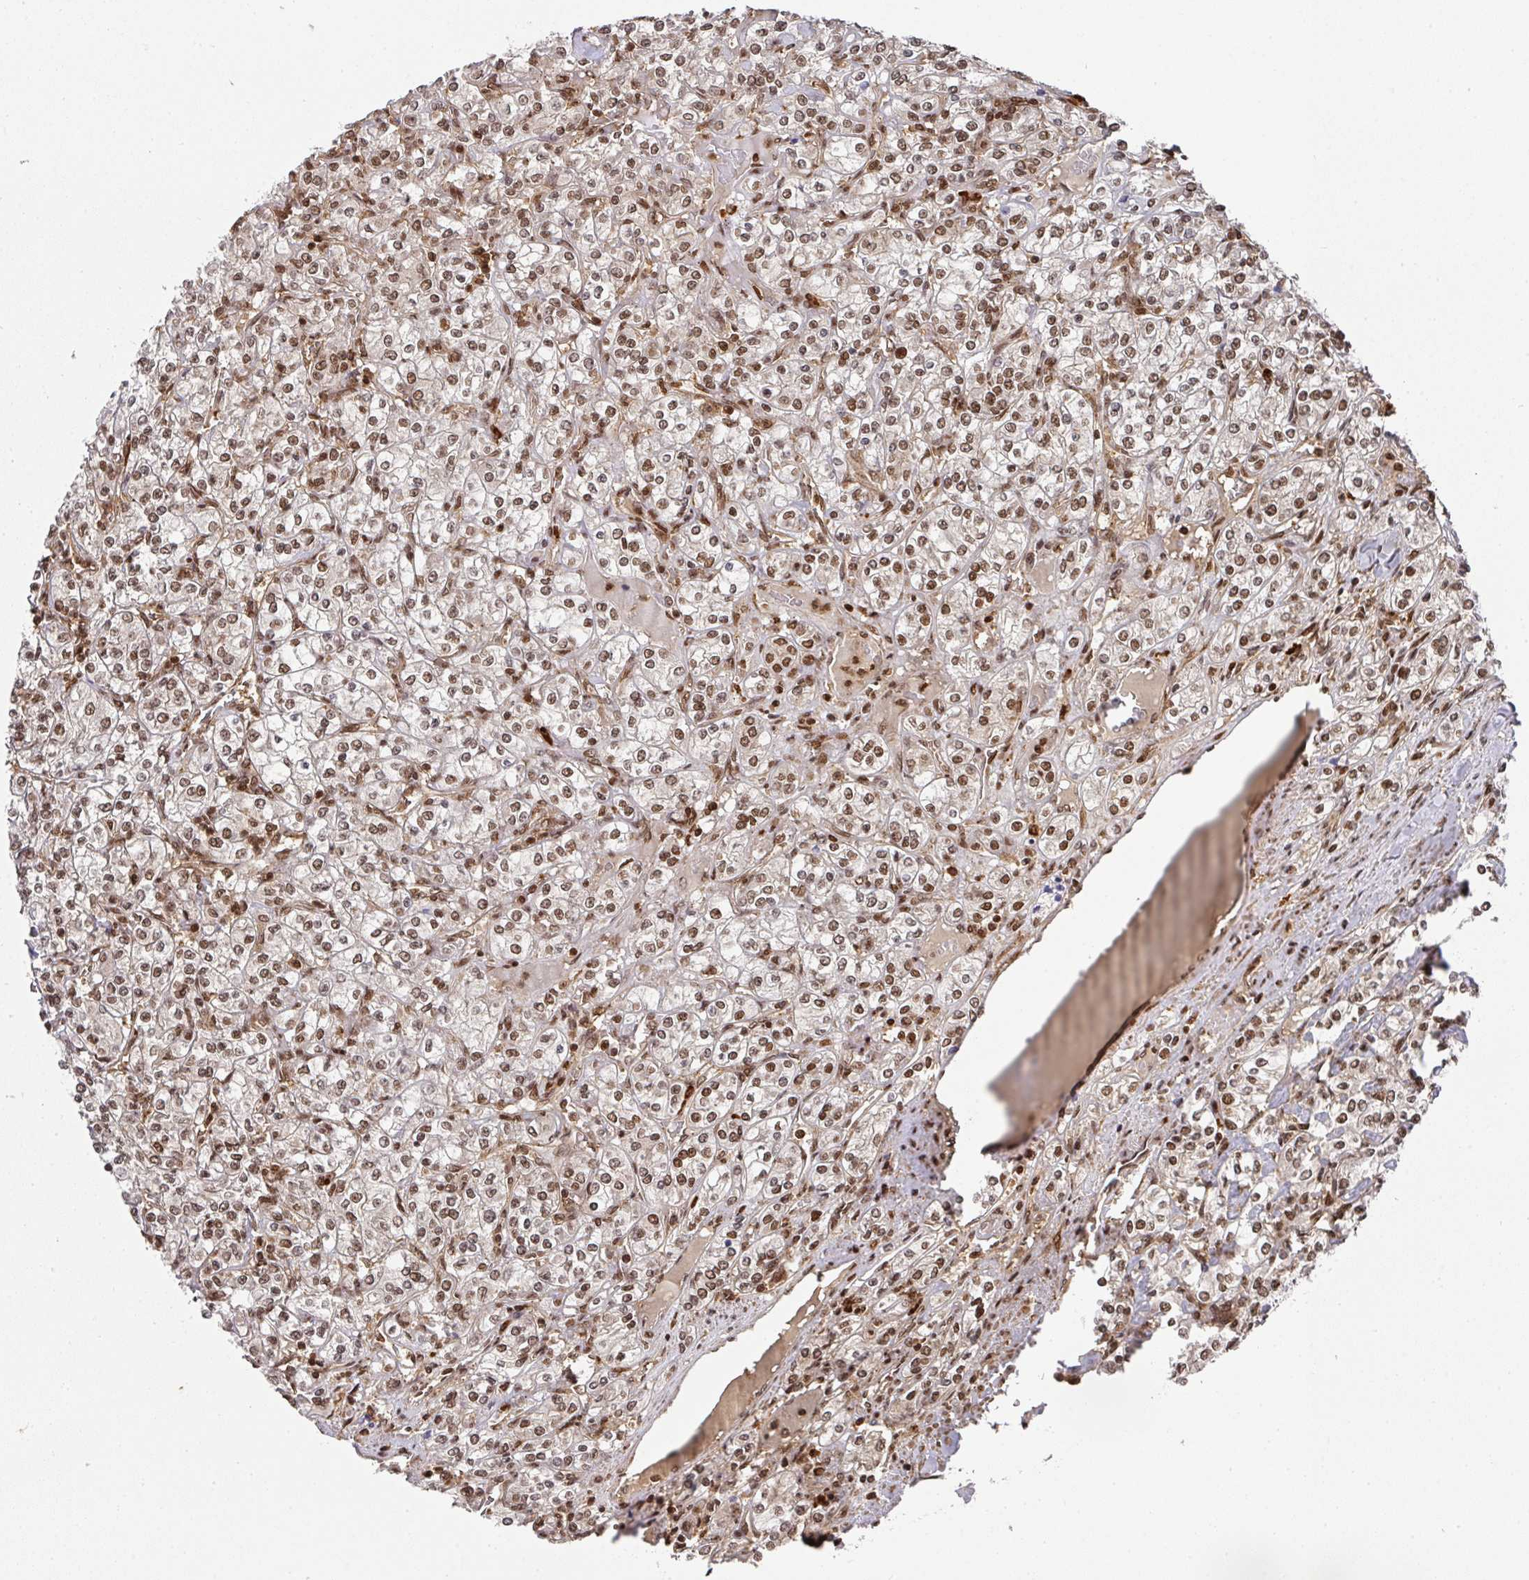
{"staining": {"intensity": "strong", "quantity": ">75%", "location": "nuclear"}, "tissue": "renal cancer", "cell_type": "Tumor cells", "image_type": "cancer", "snomed": [{"axis": "morphology", "description": "Adenocarcinoma, NOS"}, {"axis": "topography", "description": "Kidney"}], "caption": "Immunohistochemistry micrograph of renal adenocarcinoma stained for a protein (brown), which shows high levels of strong nuclear staining in approximately >75% of tumor cells.", "gene": "DIDO1", "patient": {"sex": "male", "age": 77}}